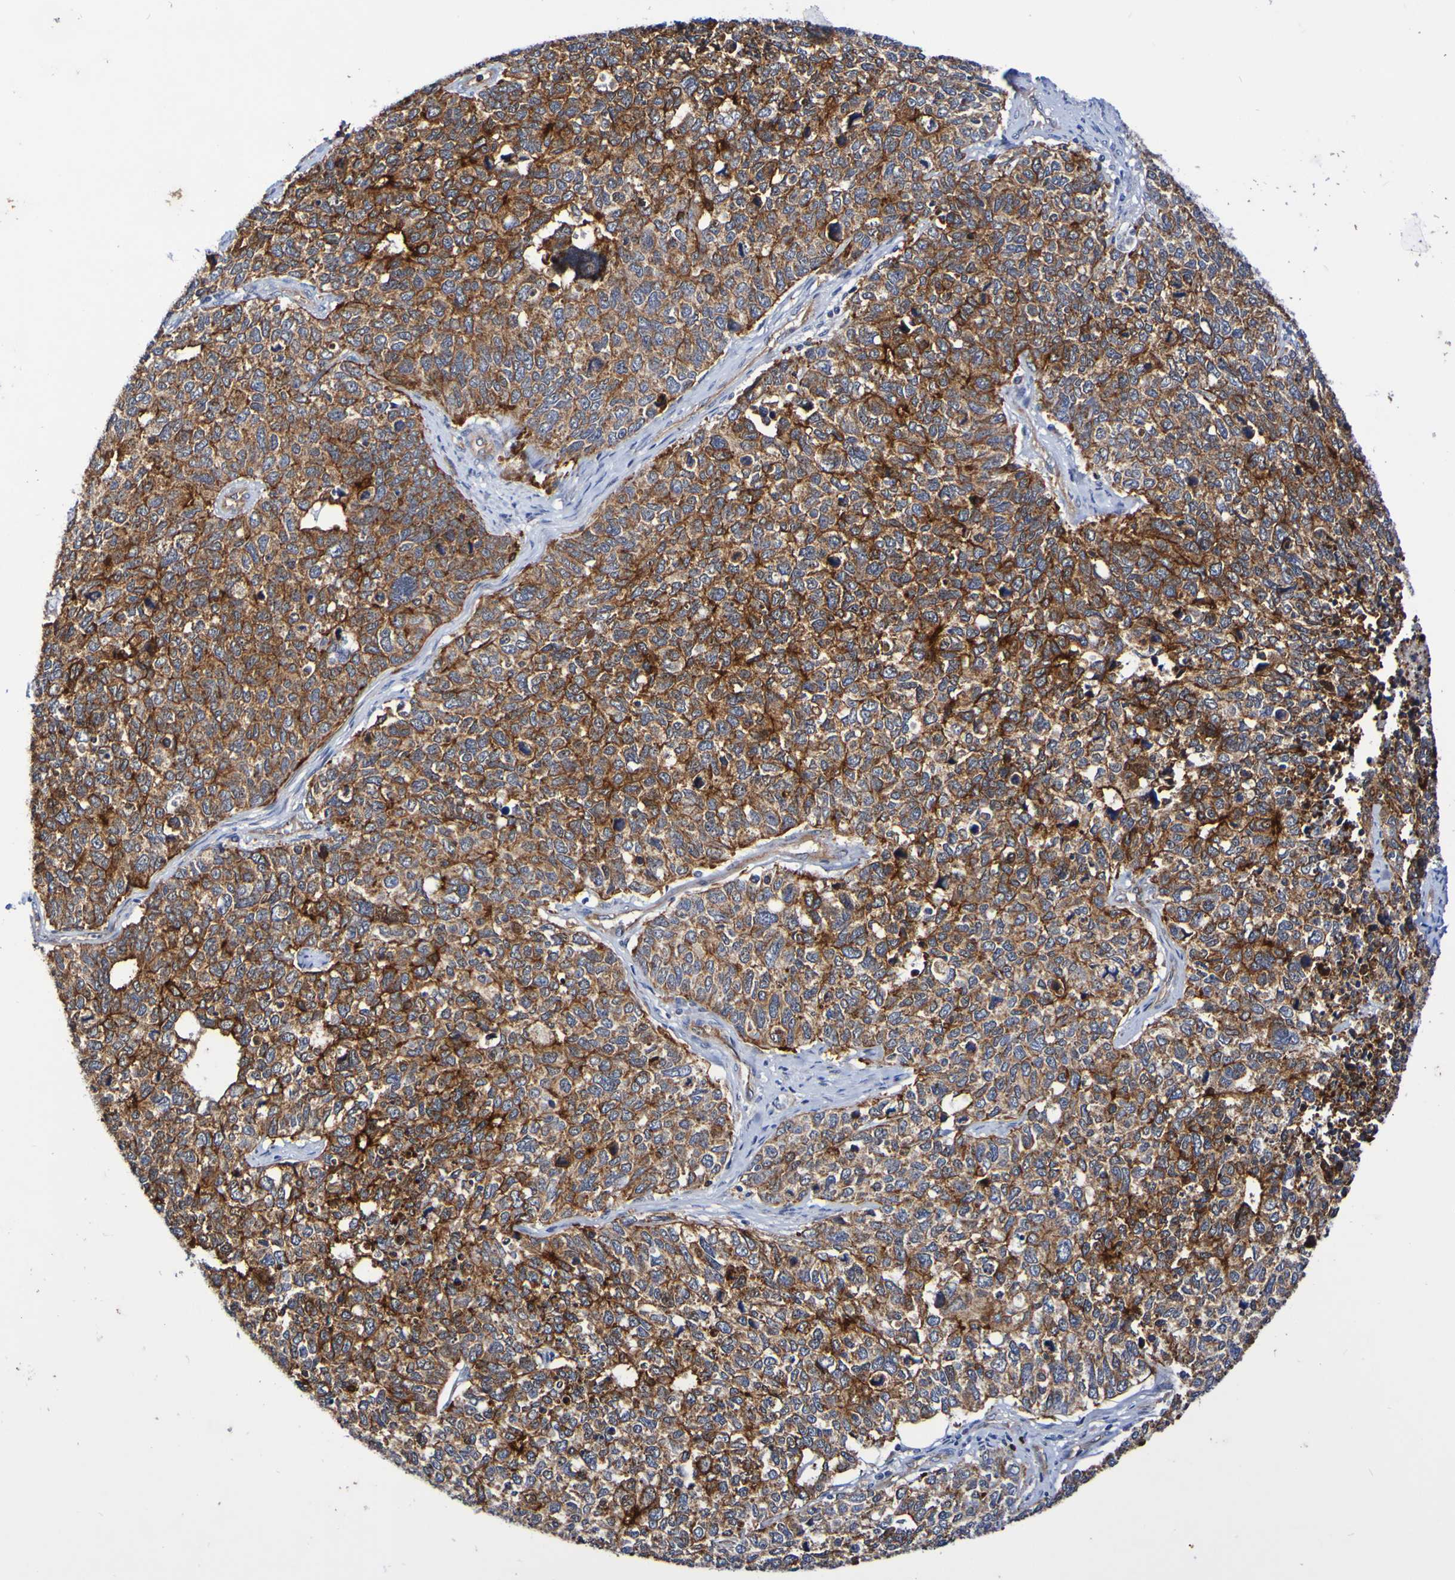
{"staining": {"intensity": "strong", "quantity": ">75%", "location": "cytoplasmic/membranous"}, "tissue": "cervical cancer", "cell_type": "Tumor cells", "image_type": "cancer", "snomed": [{"axis": "morphology", "description": "Squamous cell carcinoma, NOS"}, {"axis": "topography", "description": "Cervix"}], "caption": "Immunohistochemistry (IHC) staining of cervical squamous cell carcinoma, which exhibits high levels of strong cytoplasmic/membranous expression in approximately >75% of tumor cells indicating strong cytoplasmic/membranous protein positivity. The staining was performed using DAB (3,3'-diaminobenzidine) (brown) for protein detection and nuclei were counterstained in hematoxylin (blue).", "gene": "GJB1", "patient": {"sex": "female", "age": 63}}